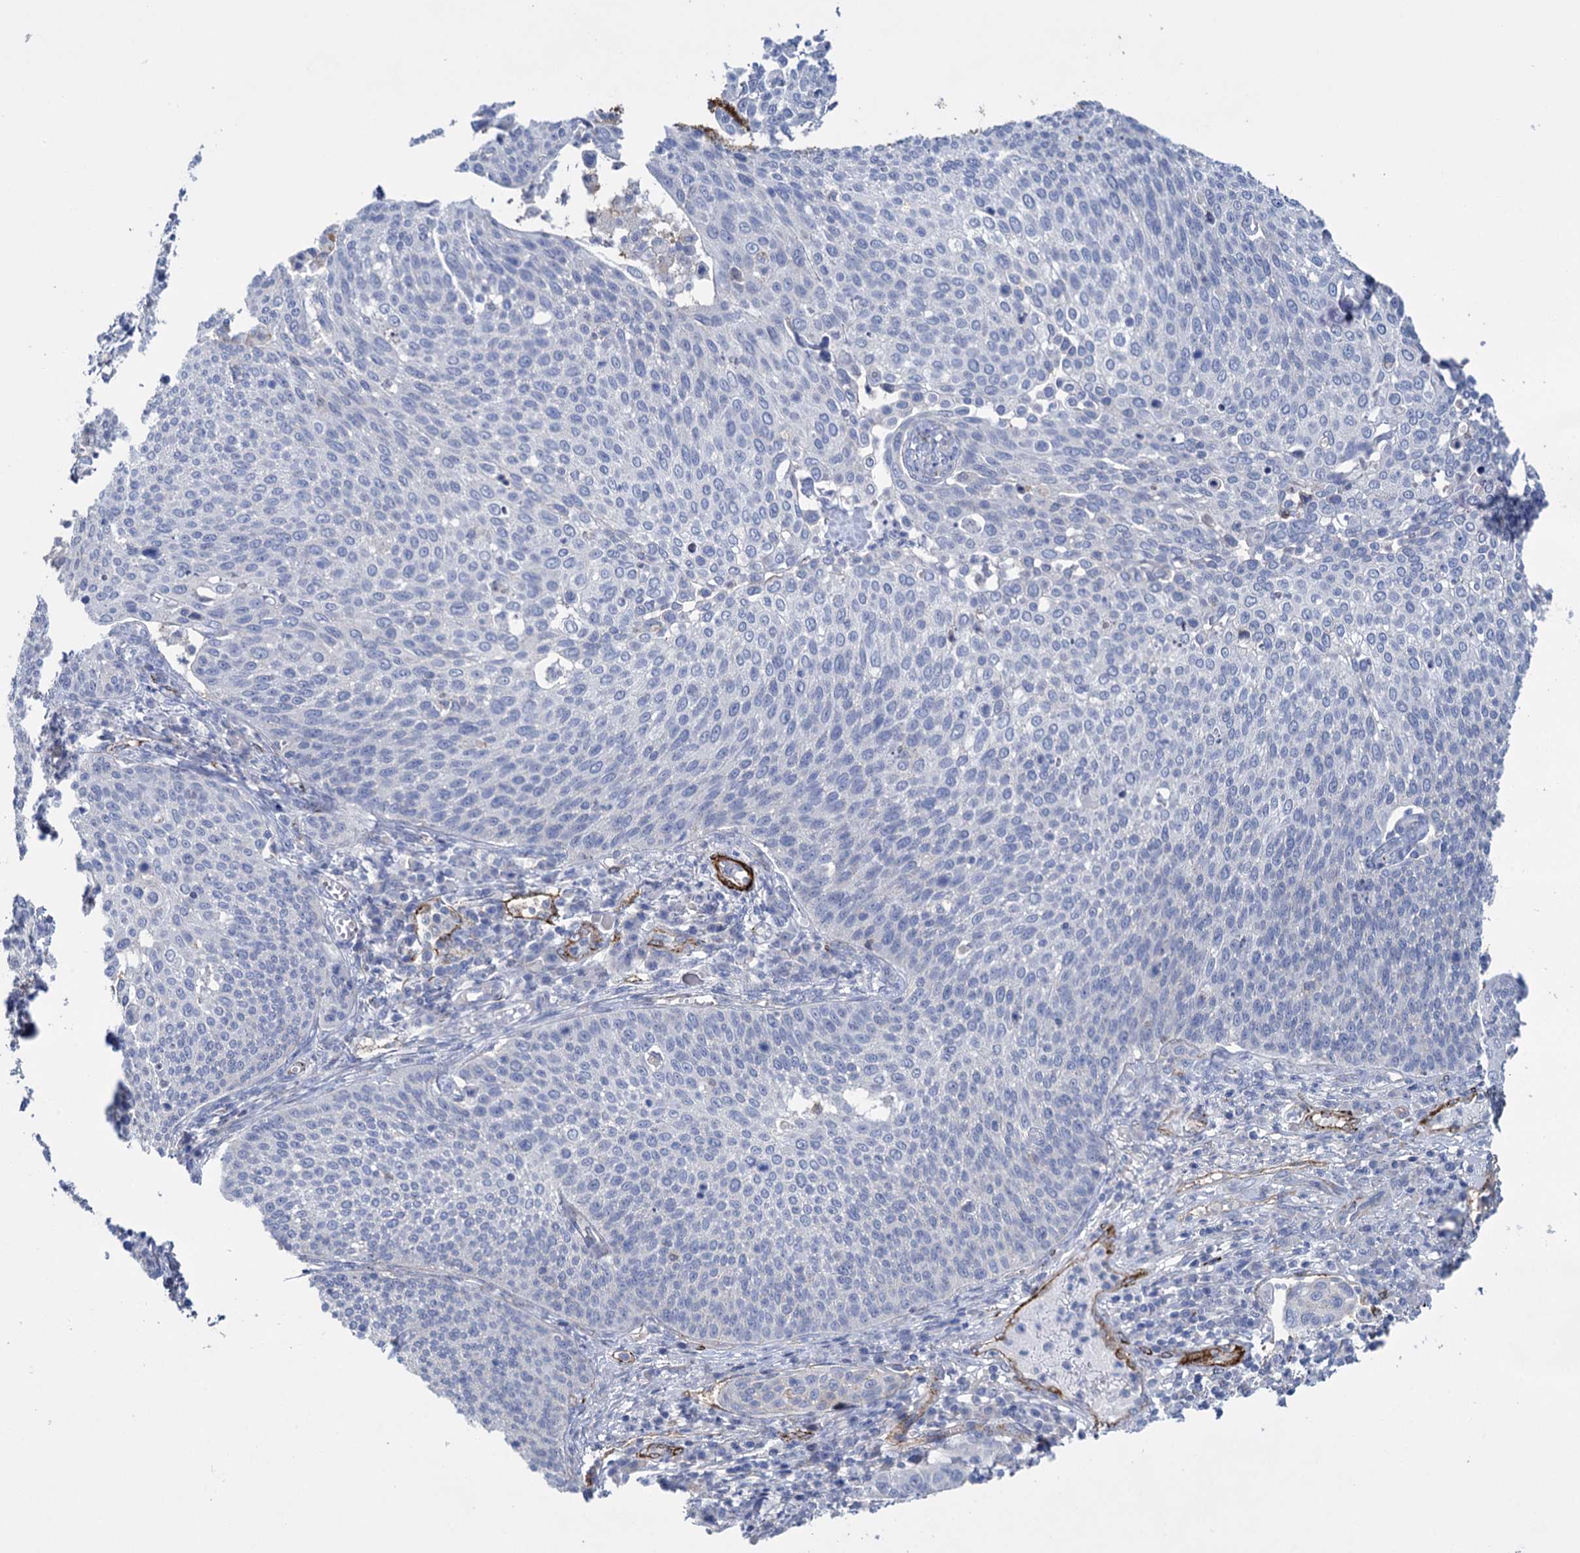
{"staining": {"intensity": "negative", "quantity": "none", "location": "none"}, "tissue": "cervical cancer", "cell_type": "Tumor cells", "image_type": "cancer", "snomed": [{"axis": "morphology", "description": "Squamous cell carcinoma, NOS"}, {"axis": "topography", "description": "Cervix"}], "caption": "This is an IHC micrograph of squamous cell carcinoma (cervical). There is no expression in tumor cells.", "gene": "SNCG", "patient": {"sex": "female", "age": 34}}